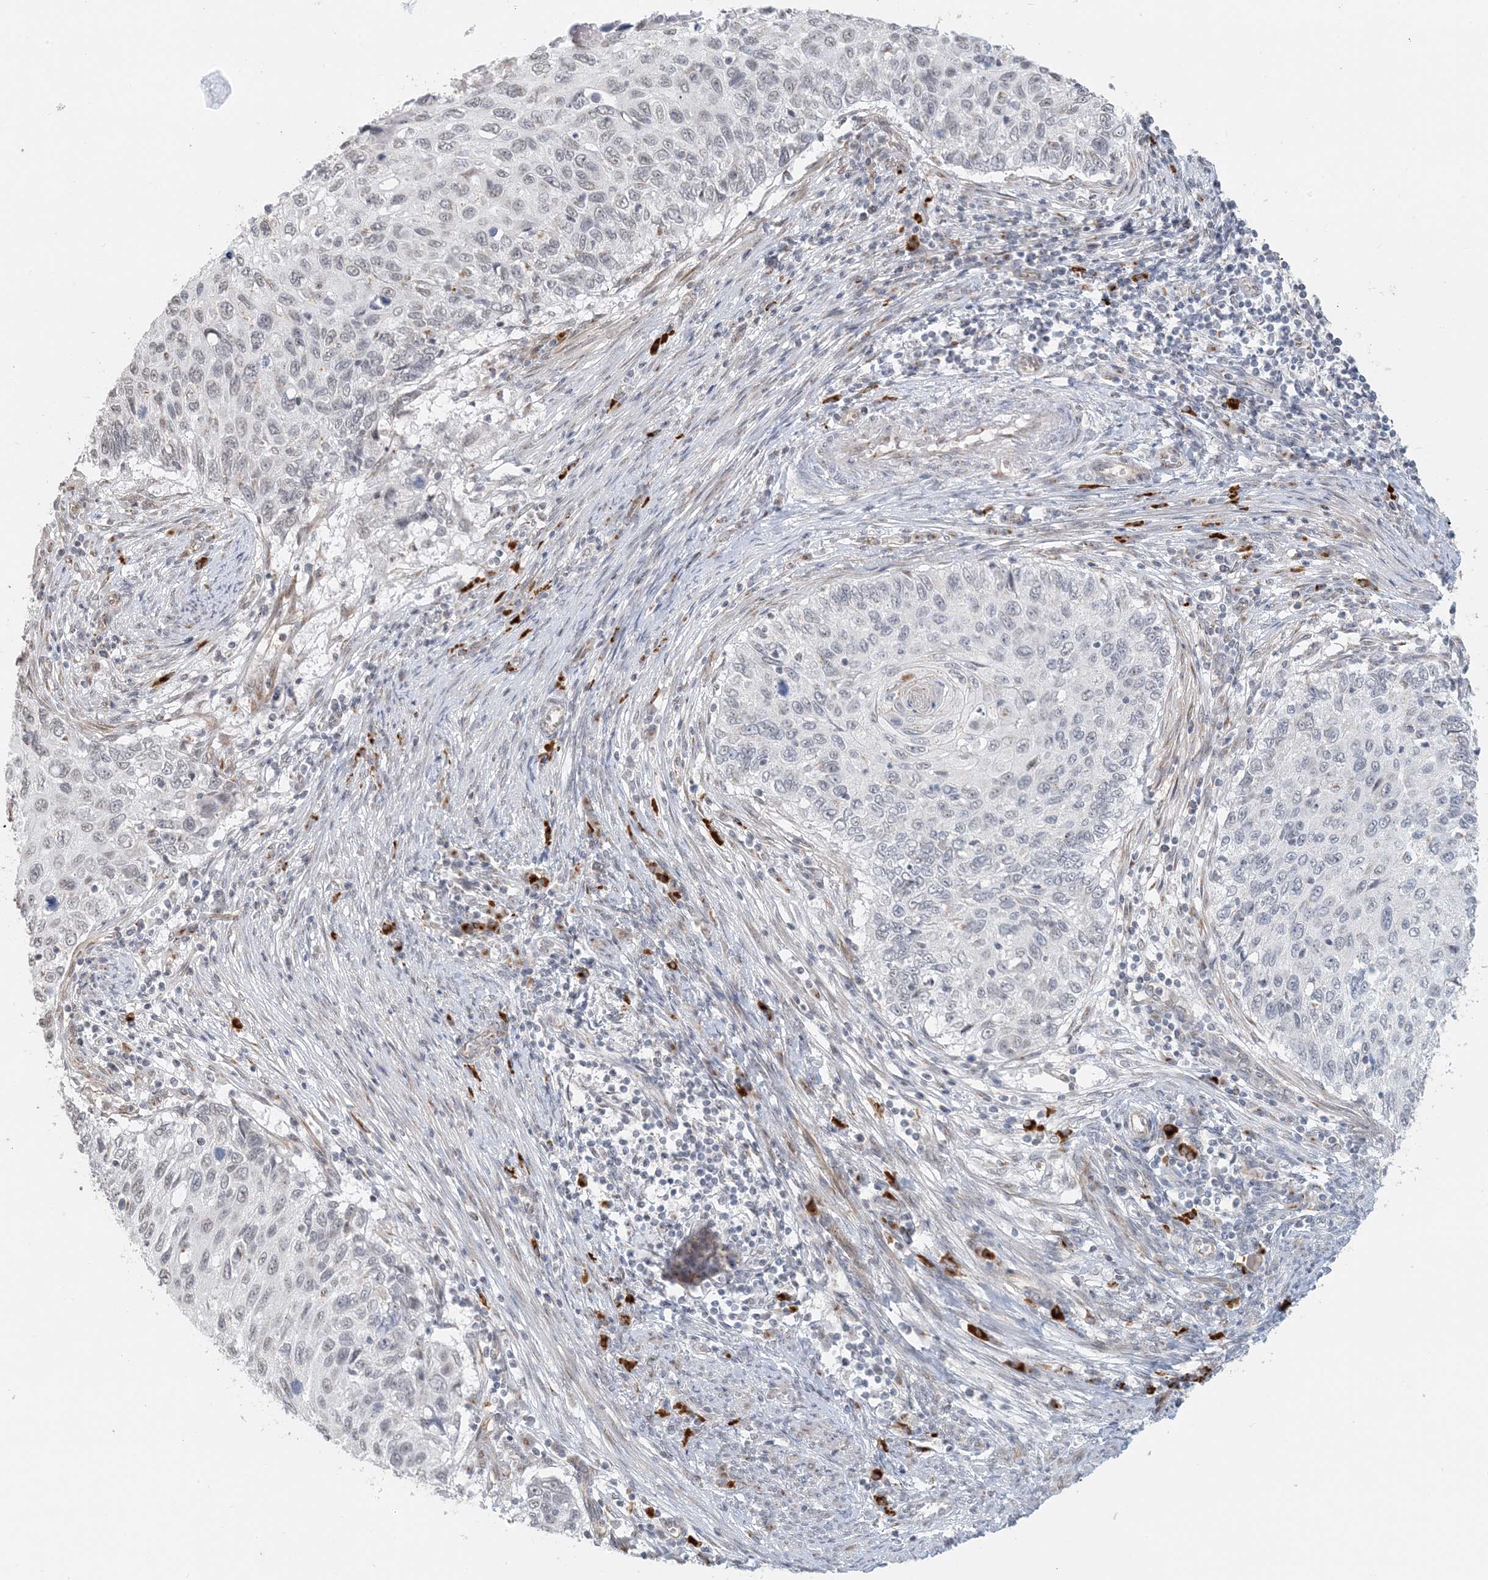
{"staining": {"intensity": "negative", "quantity": "none", "location": "none"}, "tissue": "cervical cancer", "cell_type": "Tumor cells", "image_type": "cancer", "snomed": [{"axis": "morphology", "description": "Squamous cell carcinoma, NOS"}, {"axis": "topography", "description": "Cervix"}], "caption": "Cervical cancer stained for a protein using immunohistochemistry (IHC) reveals no expression tumor cells.", "gene": "ZCCHC4", "patient": {"sex": "female", "age": 70}}